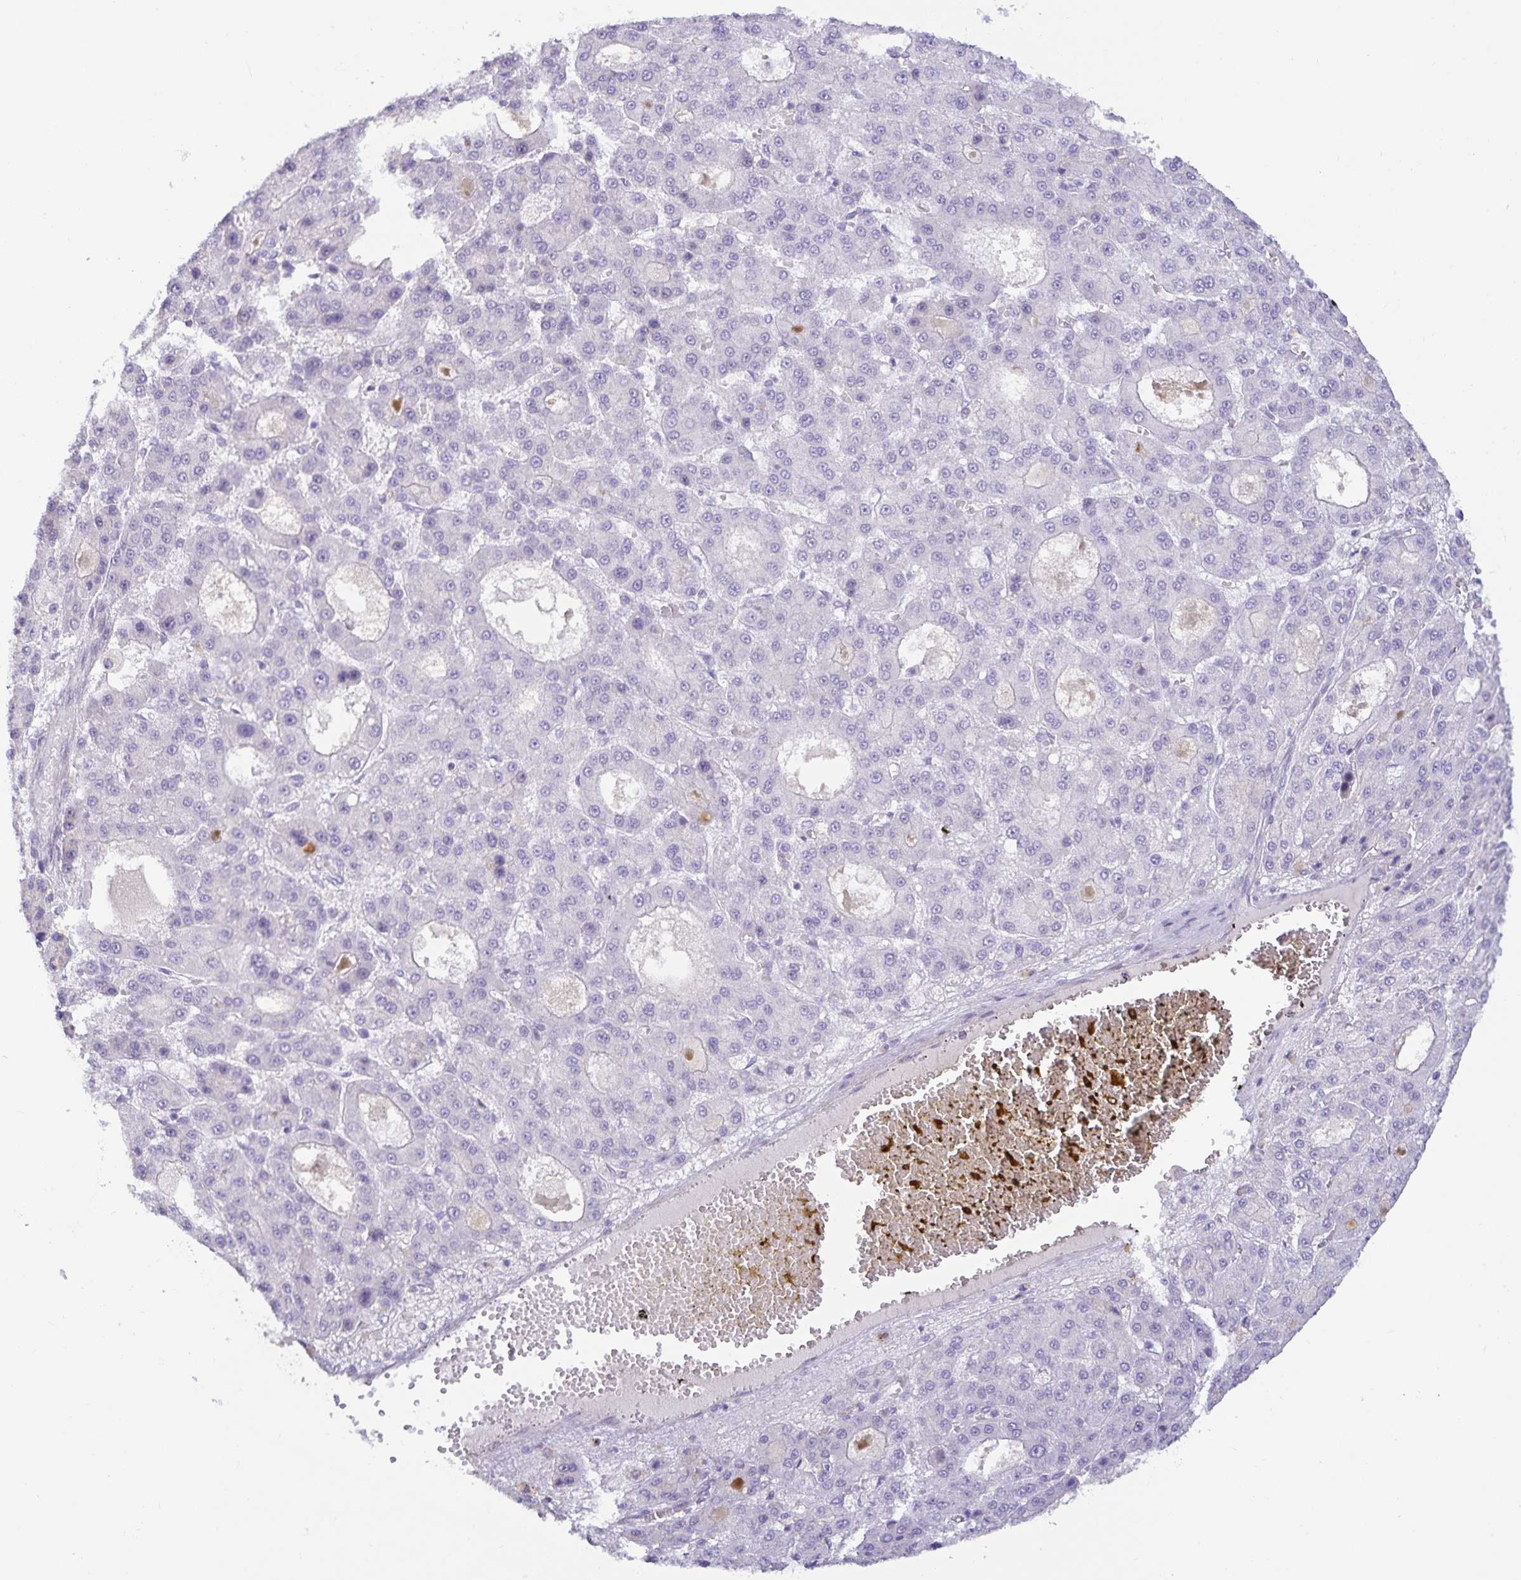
{"staining": {"intensity": "negative", "quantity": "none", "location": "none"}, "tissue": "liver cancer", "cell_type": "Tumor cells", "image_type": "cancer", "snomed": [{"axis": "morphology", "description": "Carcinoma, Hepatocellular, NOS"}, {"axis": "topography", "description": "Liver"}], "caption": "This histopathology image is of hepatocellular carcinoma (liver) stained with IHC to label a protein in brown with the nuclei are counter-stained blue. There is no staining in tumor cells.", "gene": "SPAG4", "patient": {"sex": "male", "age": 70}}